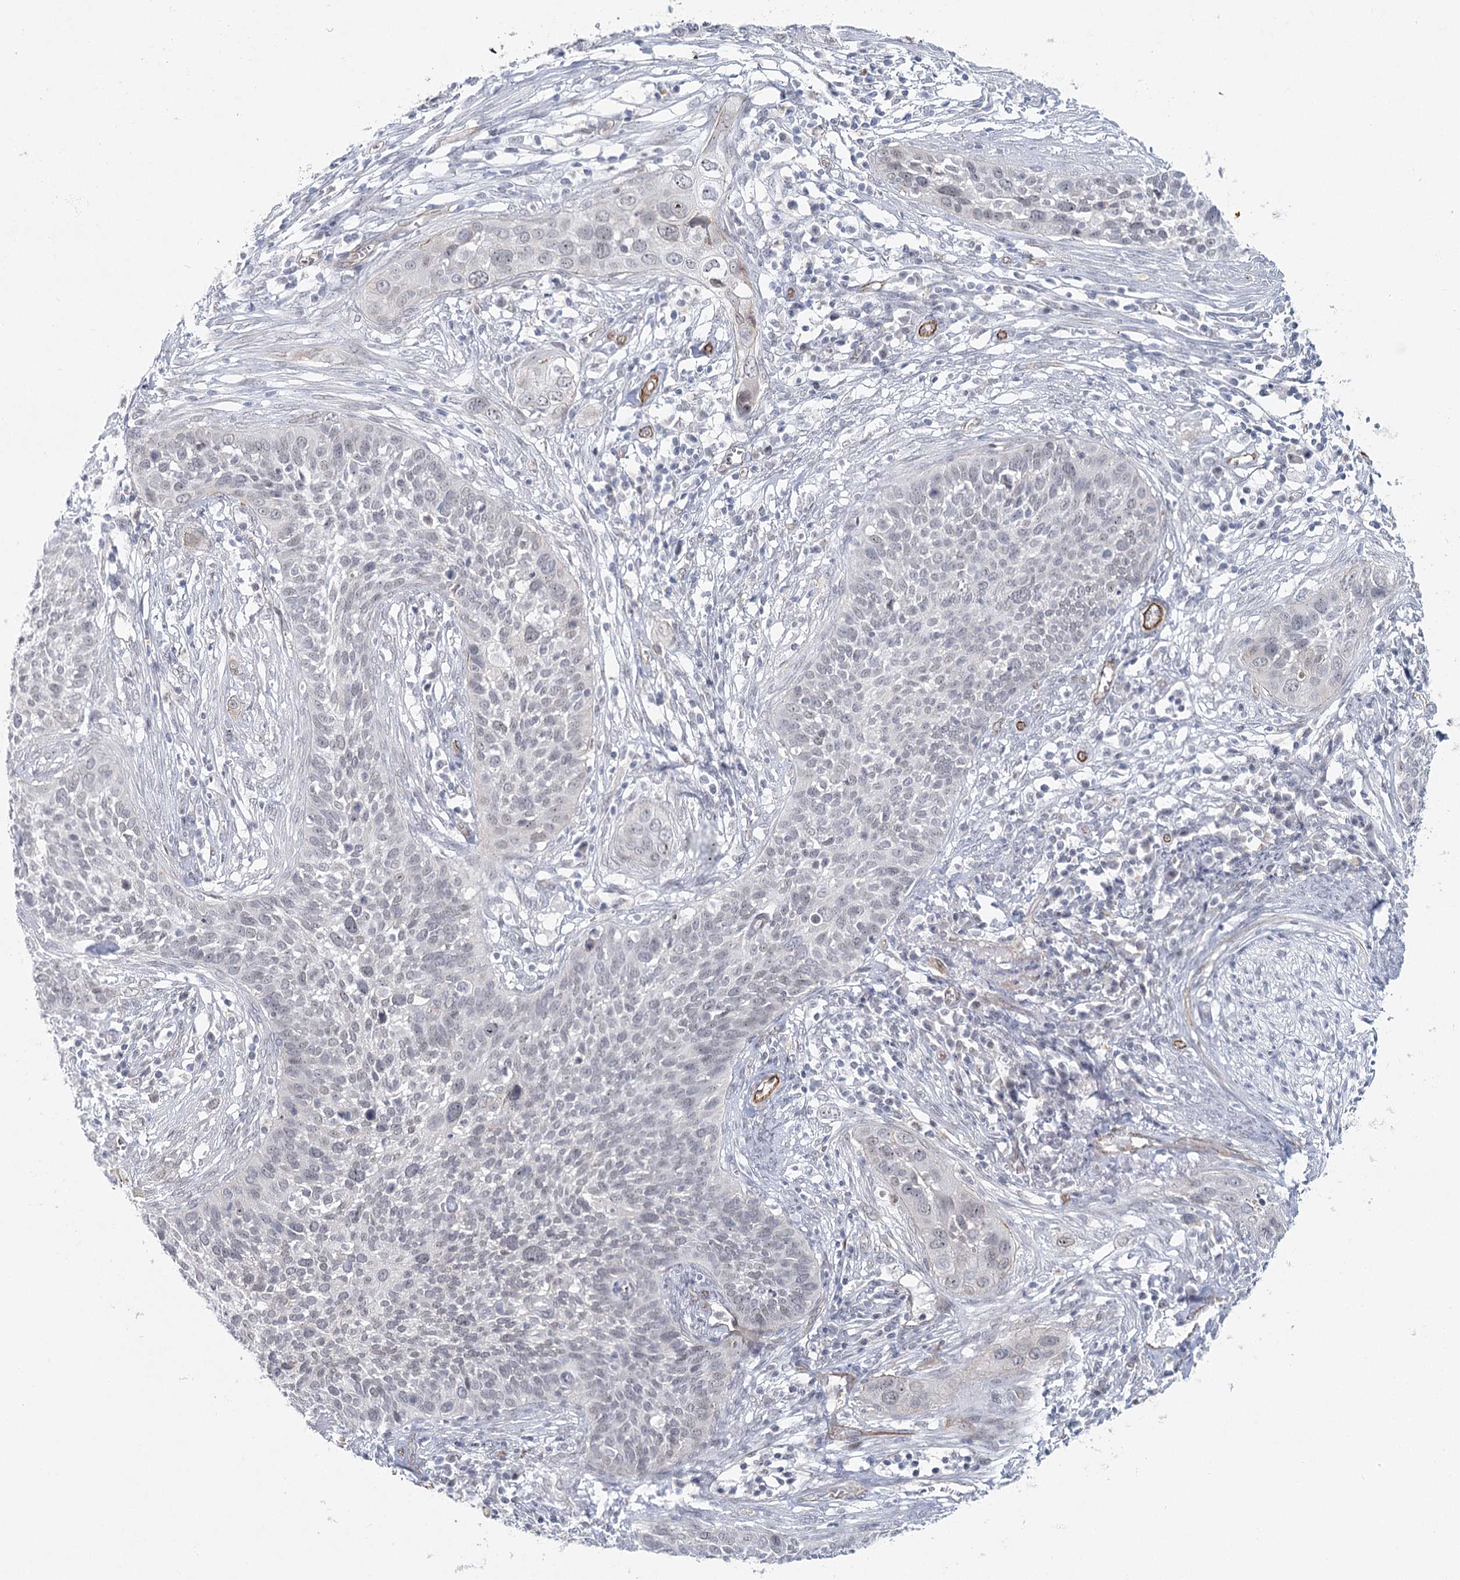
{"staining": {"intensity": "negative", "quantity": "none", "location": "none"}, "tissue": "cervical cancer", "cell_type": "Tumor cells", "image_type": "cancer", "snomed": [{"axis": "morphology", "description": "Squamous cell carcinoma, NOS"}, {"axis": "topography", "description": "Cervix"}], "caption": "High magnification brightfield microscopy of squamous cell carcinoma (cervical) stained with DAB (3,3'-diaminobenzidine) (brown) and counterstained with hematoxylin (blue): tumor cells show no significant expression. (DAB (3,3'-diaminobenzidine) immunohistochemistry visualized using brightfield microscopy, high magnification).", "gene": "ABHD8", "patient": {"sex": "female", "age": 34}}